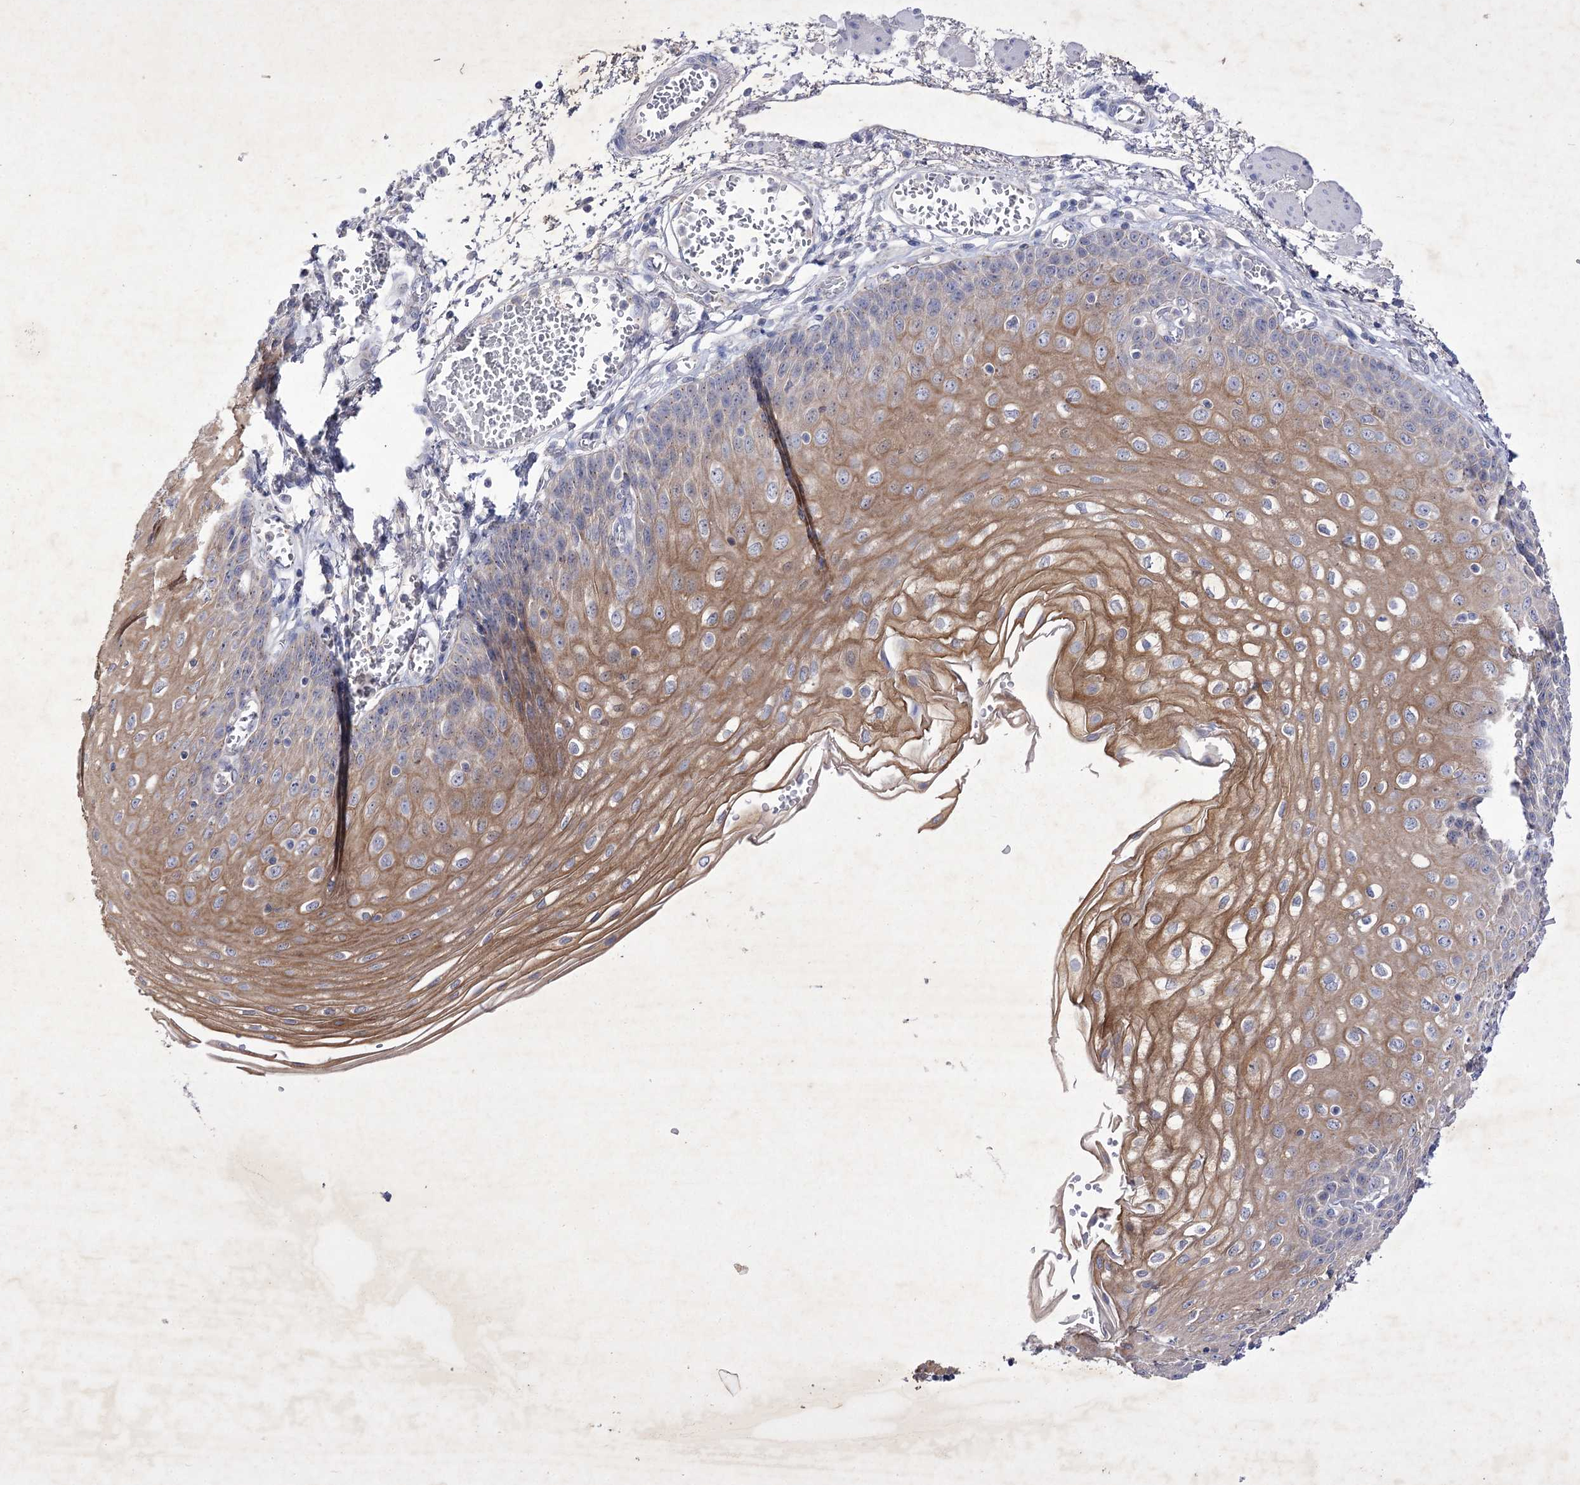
{"staining": {"intensity": "weak", "quantity": "25%-75%", "location": "cytoplasmic/membranous"}, "tissue": "esophagus", "cell_type": "Squamous epithelial cells", "image_type": "normal", "snomed": [{"axis": "morphology", "description": "Normal tissue, NOS"}, {"axis": "topography", "description": "Esophagus"}], "caption": "Immunohistochemical staining of normal esophagus demonstrates 25%-75% levels of weak cytoplasmic/membranous protein positivity in about 25%-75% of squamous epithelial cells.", "gene": "COX15", "patient": {"sex": "male", "age": 81}}